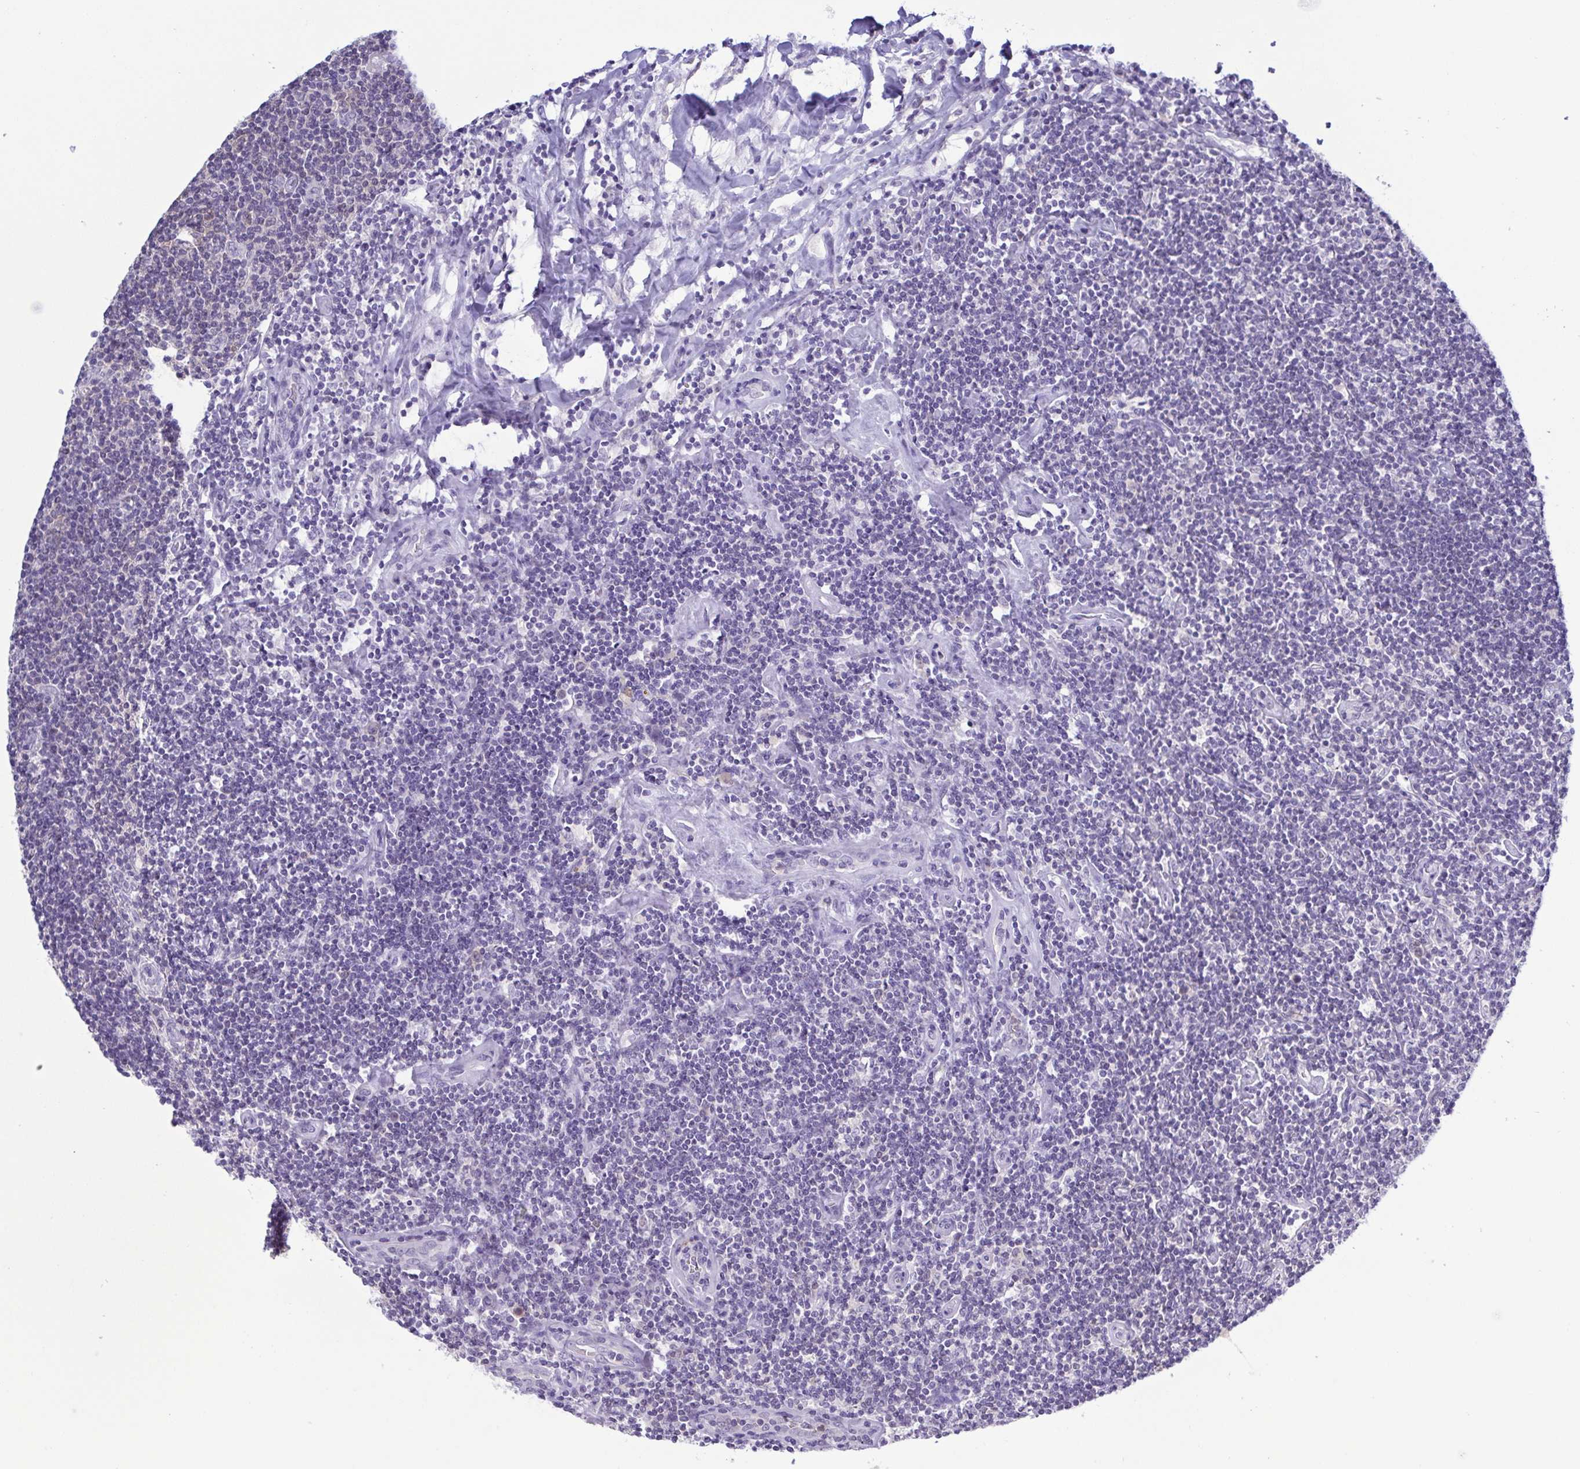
{"staining": {"intensity": "negative", "quantity": "none", "location": "none"}, "tissue": "lymphoma", "cell_type": "Tumor cells", "image_type": "cancer", "snomed": [{"axis": "morphology", "description": "Hodgkin's disease, NOS"}, {"axis": "topography", "description": "Lymph node"}], "caption": "This image is of Hodgkin's disease stained with IHC to label a protein in brown with the nuclei are counter-stained blue. There is no staining in tumor cells. (DAB (3,3'-diaminobenzidine) immunohistochemistry (IHC) with hematoxylin counter stain).", "gene": "LDHC", "patient": {"sex": "male", "age": 40}}